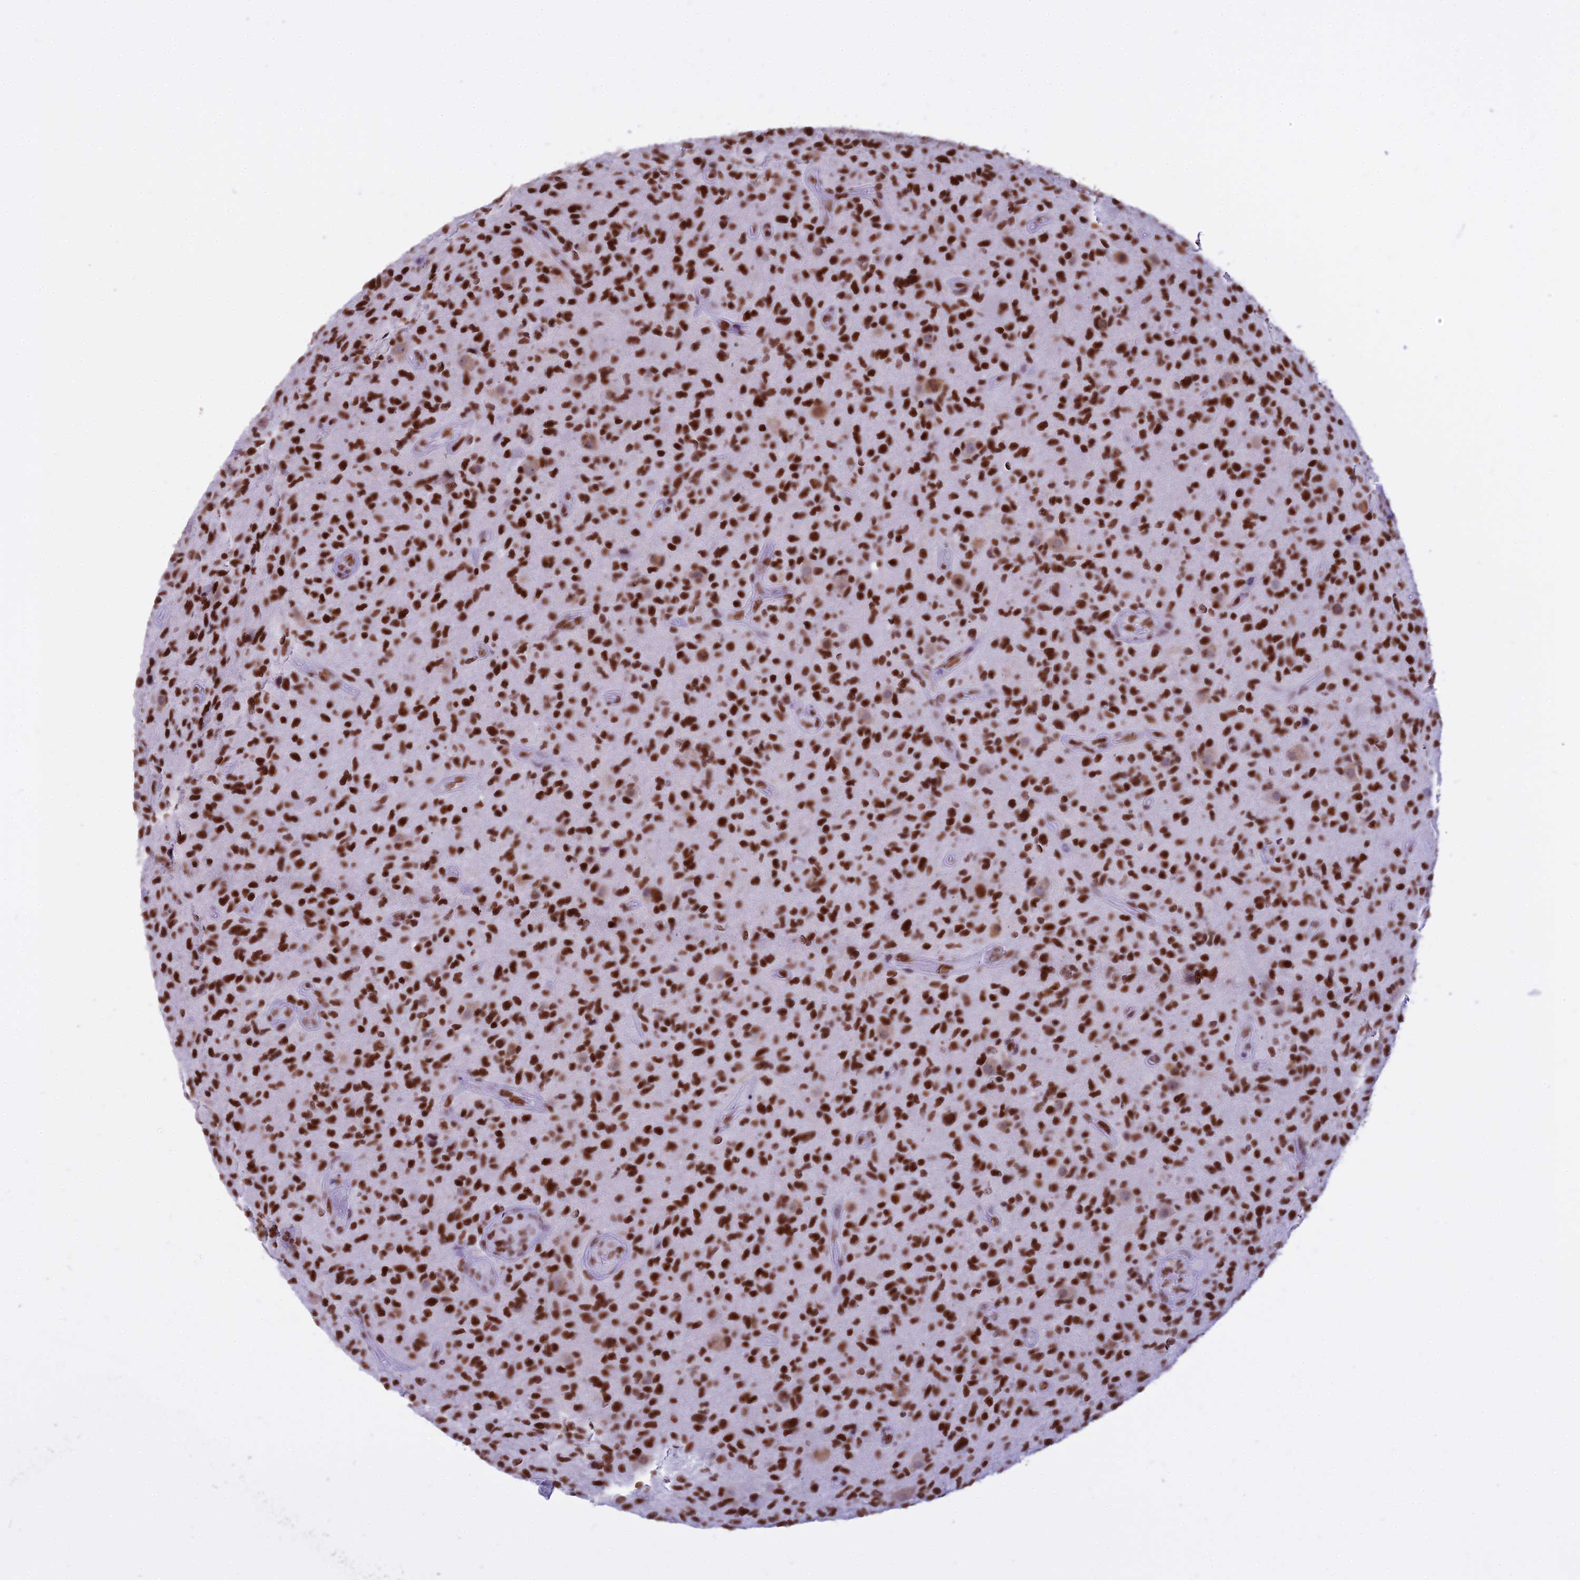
{"staining": {"intensity": "strong", "quantity": ">75%", "location": "nuclear"}, "tissue": "glioma", "cell_type": "Tumor cells", "image_type": "cancer", "snomed": [{"axis": "morphology", "description": "Glioma, malignant, High grade"}, {"axis": "topography", "description": "Brain"}], "caption": "A micrograph of human glioma stained for a protein exhibits strong nuclear brown staining in tumor cells.", "gene": "PARP1", "patient": {"sex": "male", "age": 47}}